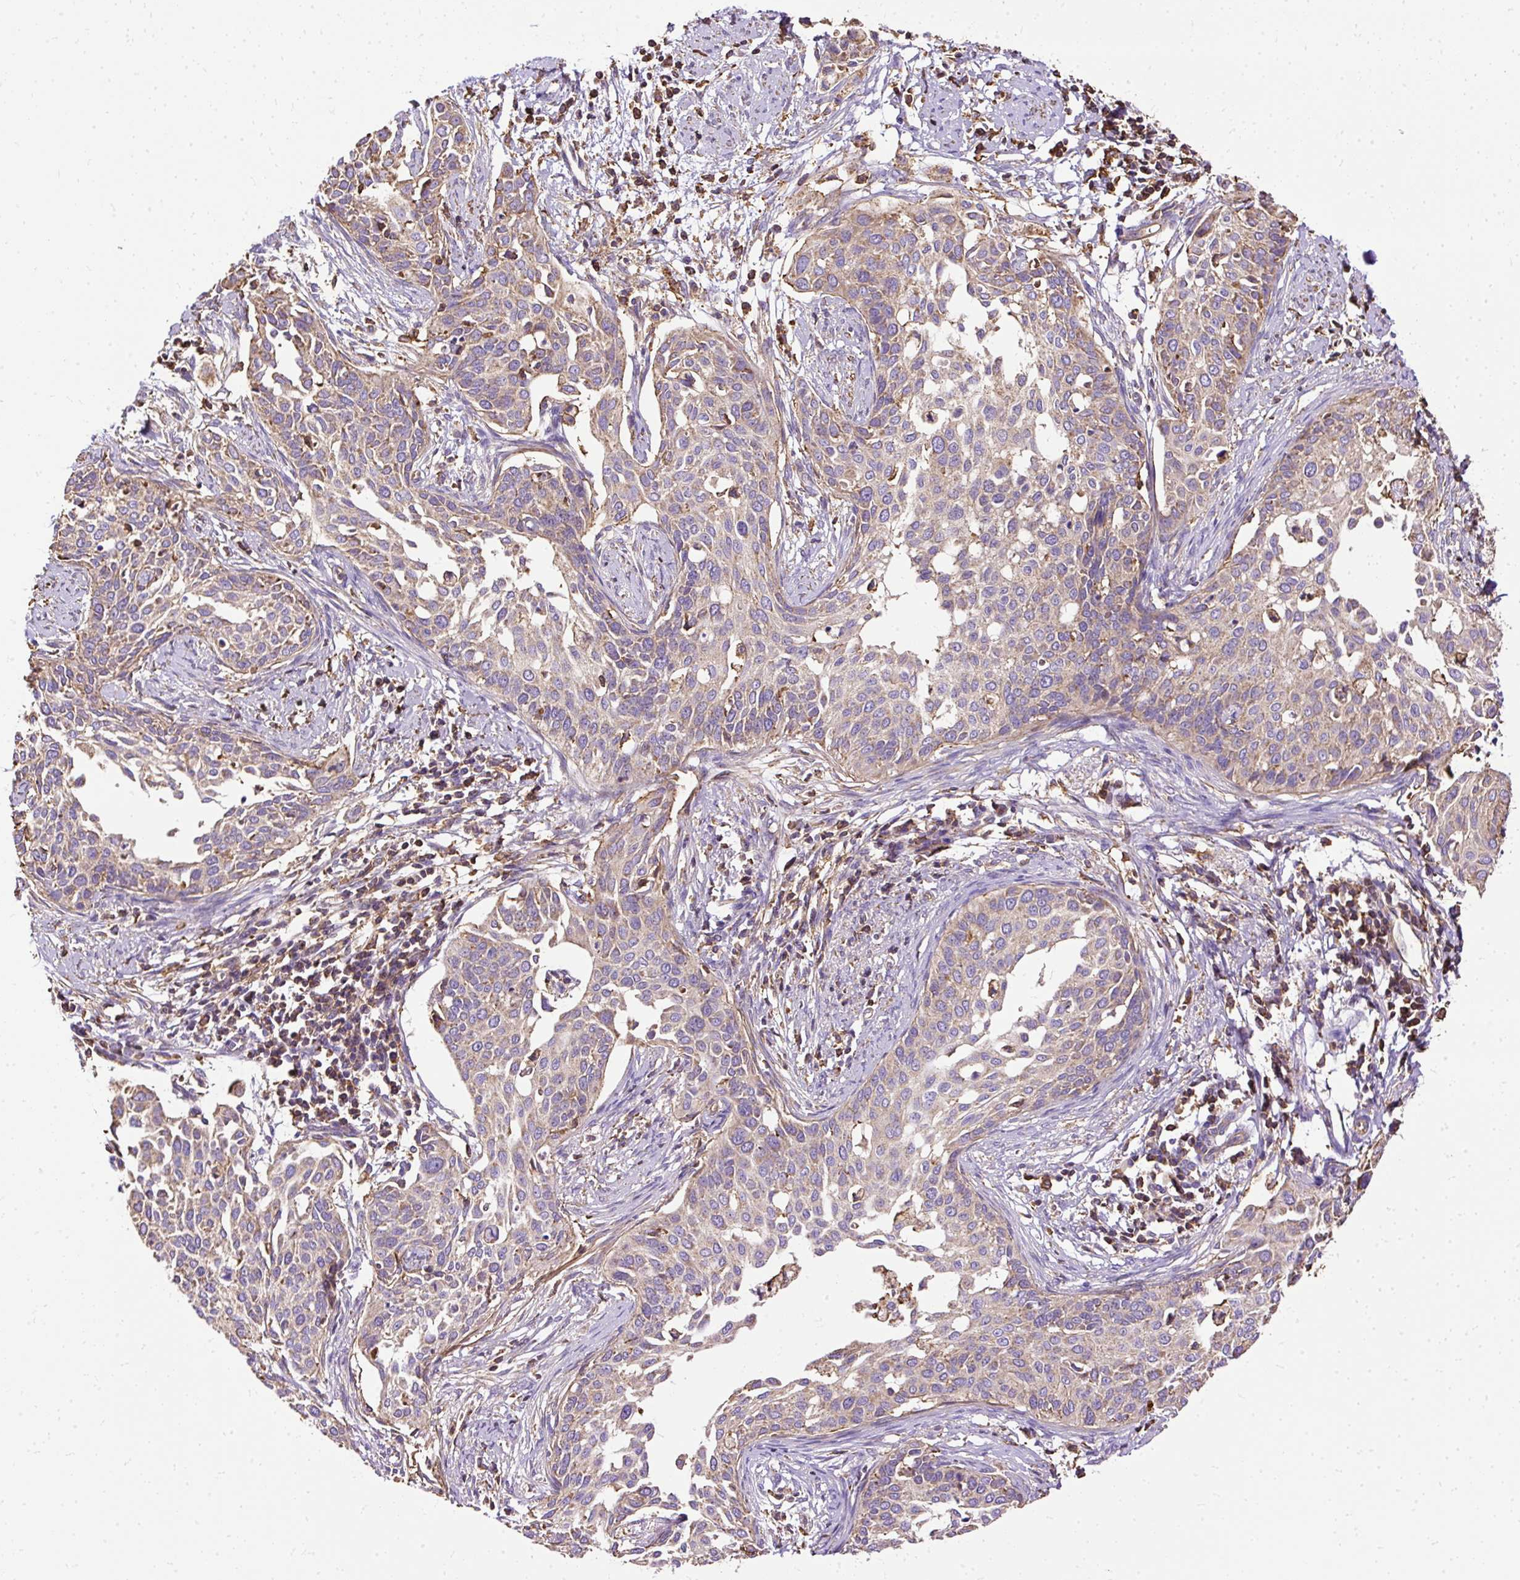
{"staining": {"intensity": "weak", "quantity": "<25%", "location": "cytoplasmic/membranous"}, "tissue": "cervical cancer", "cell_type": "Tumor cells", "image_type": "cancer", "snomed": [{"axis": "morphology", "description": "Squamous cell carcinoma, NOS"}, {"axis": "topography", "description": "Cervix"}], "caption": "DAB (3,3'-diaminobenzidine) immunohistochemical staining of human squamous cell carcinoma (cervical) displays no significant positivity in tumor cells. (DAB immunohistochemistry (IHC), high magnification).", "gene": "KLHL11", "patient": {"sex": "female", "age": 44}}